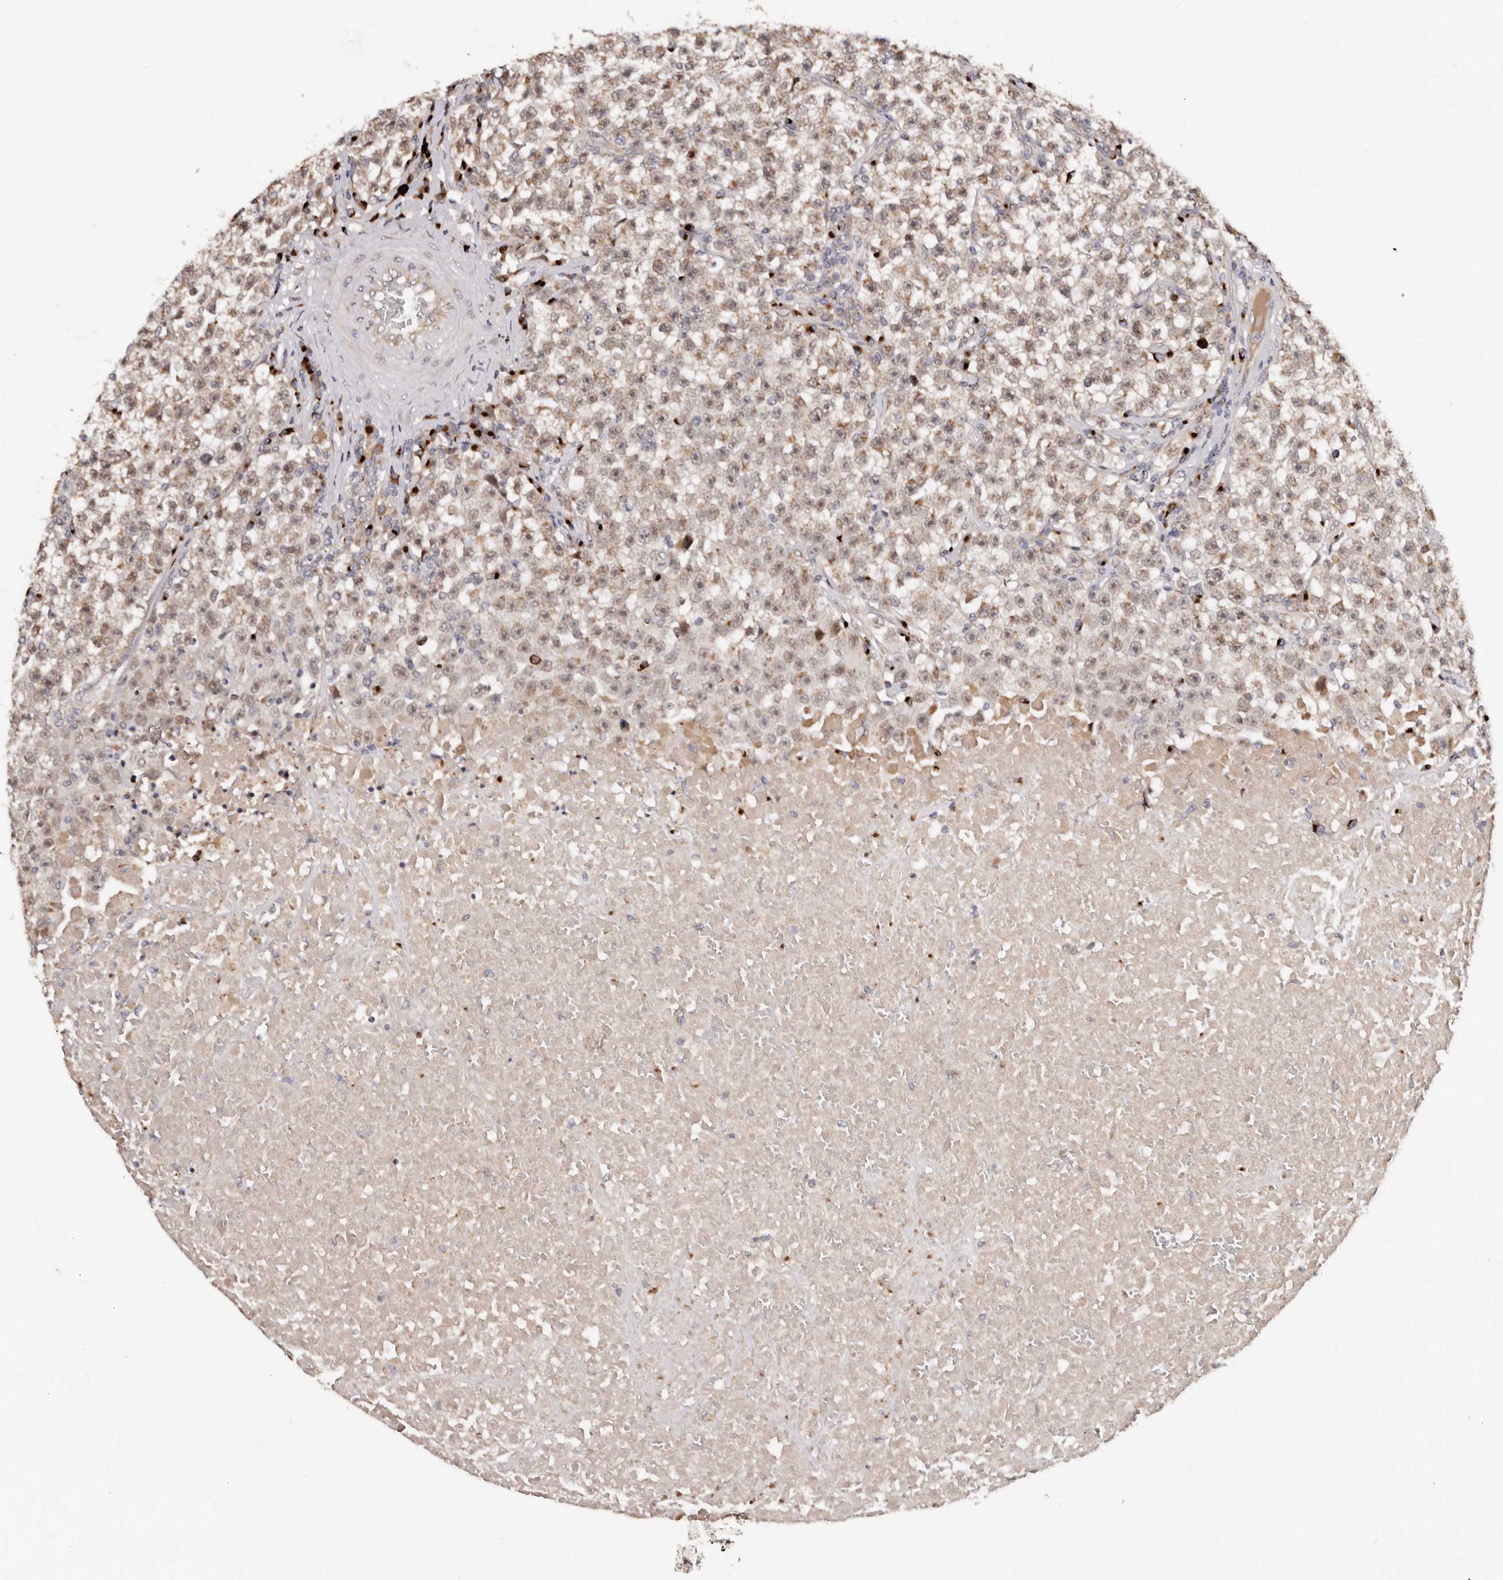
{"staining": {"intensity": "moderate", "quantity": ">75%", "location": "cytoplasmic/membranous,nuclear"}, "tissue": "testis cancer", "cell_type": "Tumor cells", "image_type": "cancer", "snomed": [{"axis": "morphology", "description": "Seminoma, NOS"}, {"axis": "topography", "description": "Testis"}], "caption": "This is a micrograph of immunohistochemistry (IHC) staining of testis cancer, which shows moderate positivity in the cytoplasmic/membranous and nuclear of tumor cells.", "gene": "DACT2", "patient": {"sex": "male", "age": 22}}